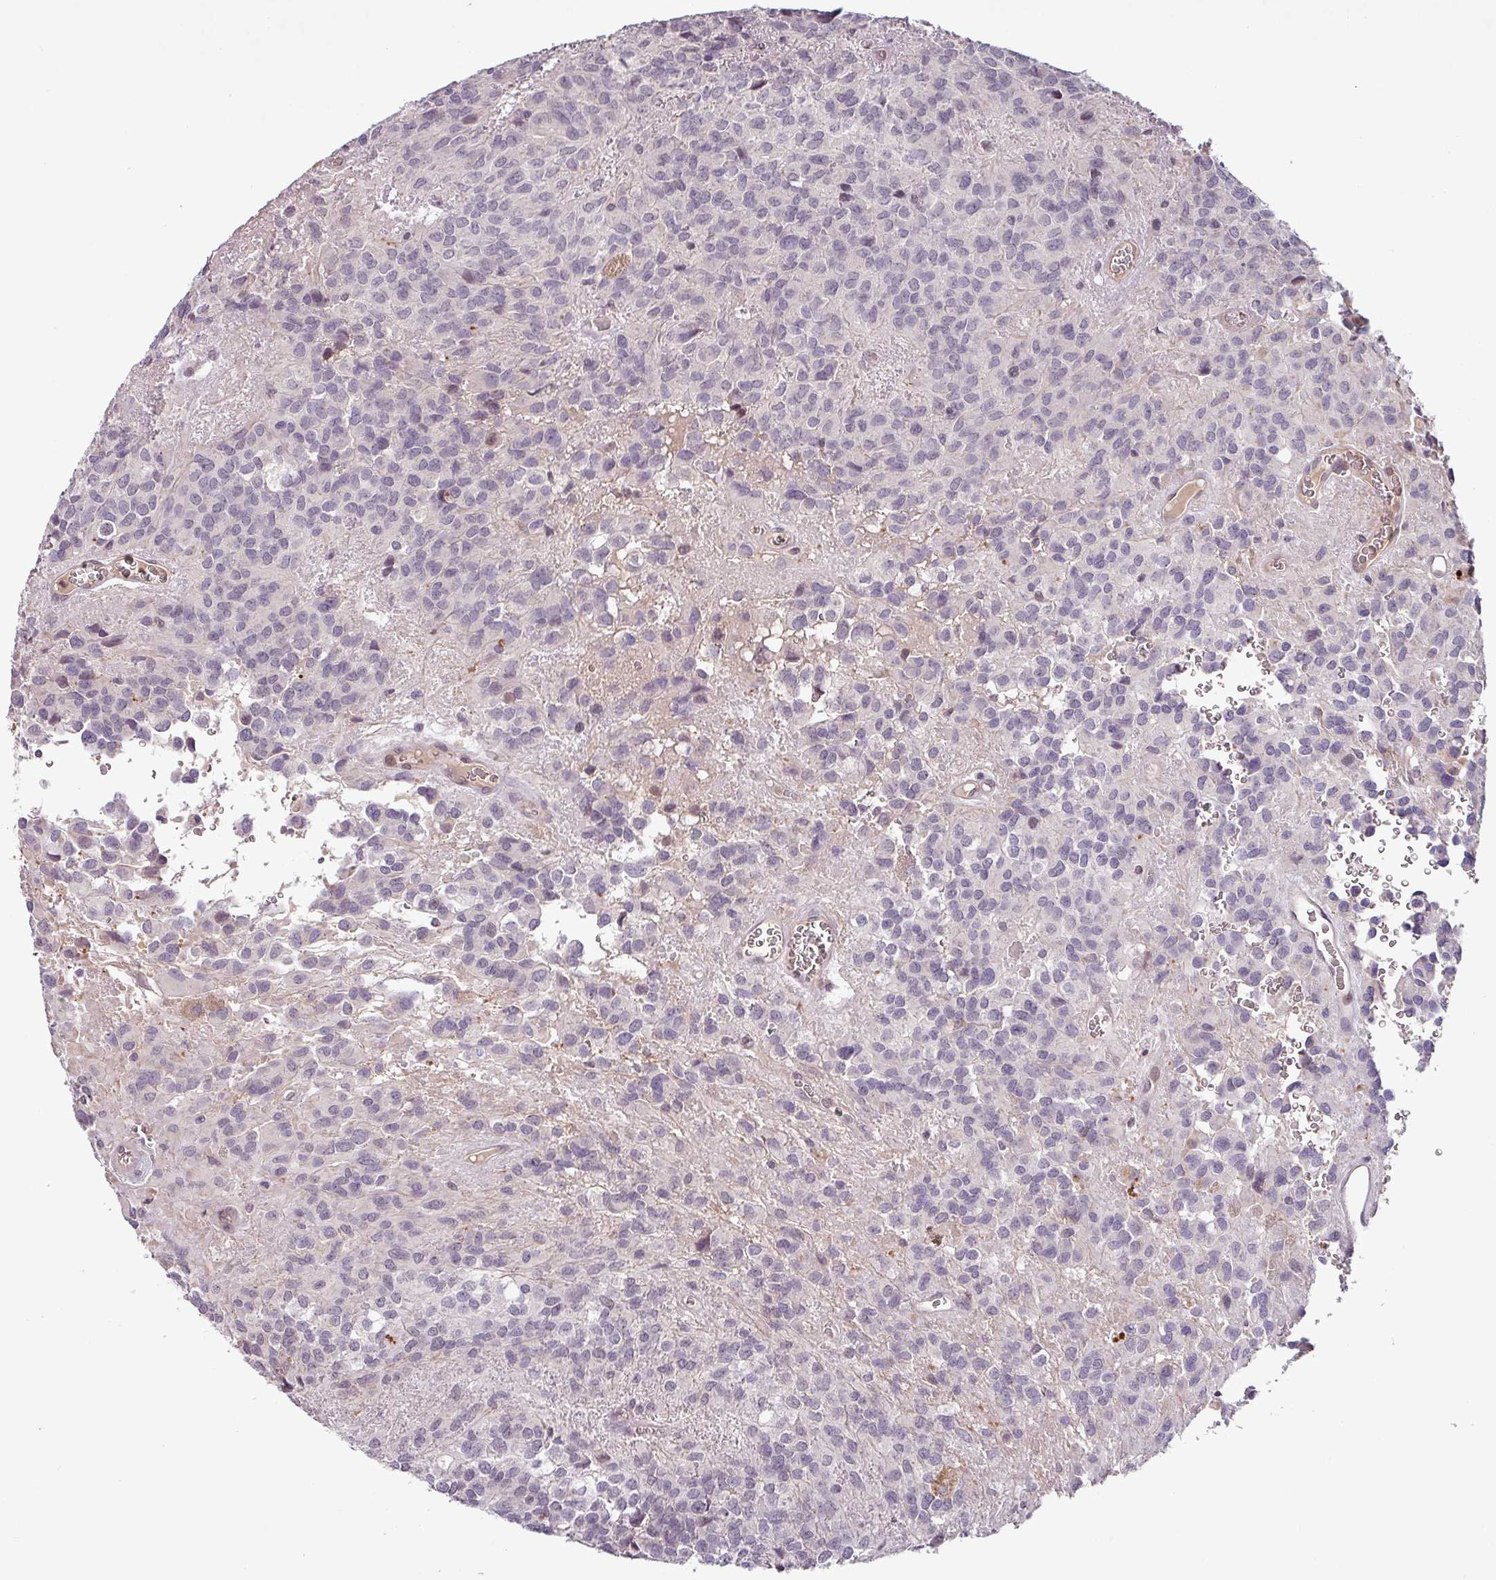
{"staining": {"intensity": "negative", "quantity": "none", "location": "none"}, "tissue": "glioma", "cell_type": "Tumor cells", "image_type": "cancer", "snomed": [{"axis": "morphology", "description": "Glioma, malignant, Low grade"}, {"axis": "topography", "description": "Brain"}], "caption": "Tumor cells show no significant protein staining in malignant glioma (low-grade).", "gene": "SLC5A10", "patient": {"sex": "male", "age": 56}}